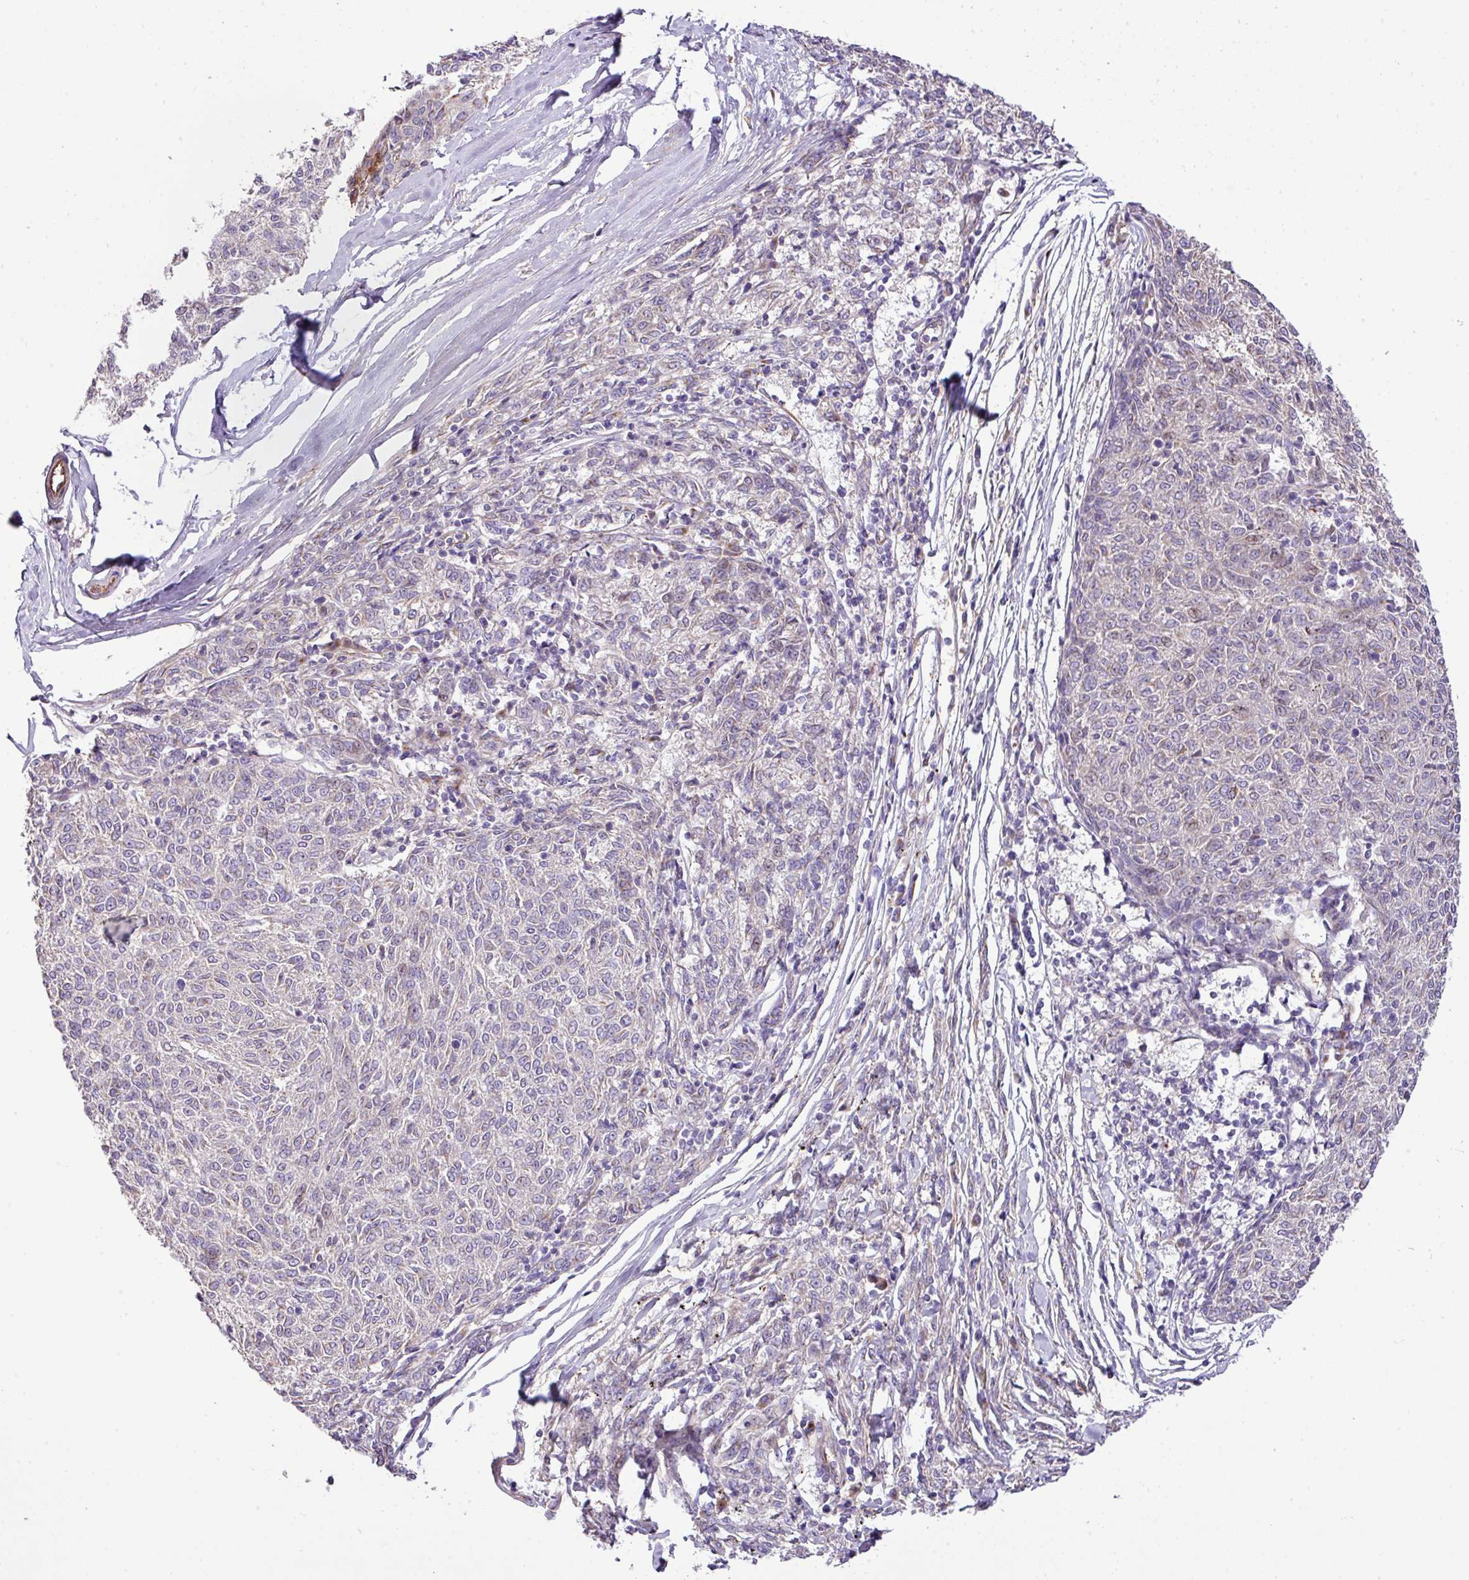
{"staining": {"intensity": "negative", "quantity": "none", "location": "none"}, "tissue": "melanoma", "cell_type": "Tumor cells", "image_type": "cancer", "snomed": [{"axis": "morphology", "description": "Malignant melanoma, NOS"}, {"axis": "topography", "description": "Skin"}], "caption": "Micrograph shows no protein staining in tumor cells of melanoma tissue. (Immunohistochemistry, brightfield microscopy, high magnification).", "gene": "CTXN2", "patient": {"sex": "female", "age": 72}}